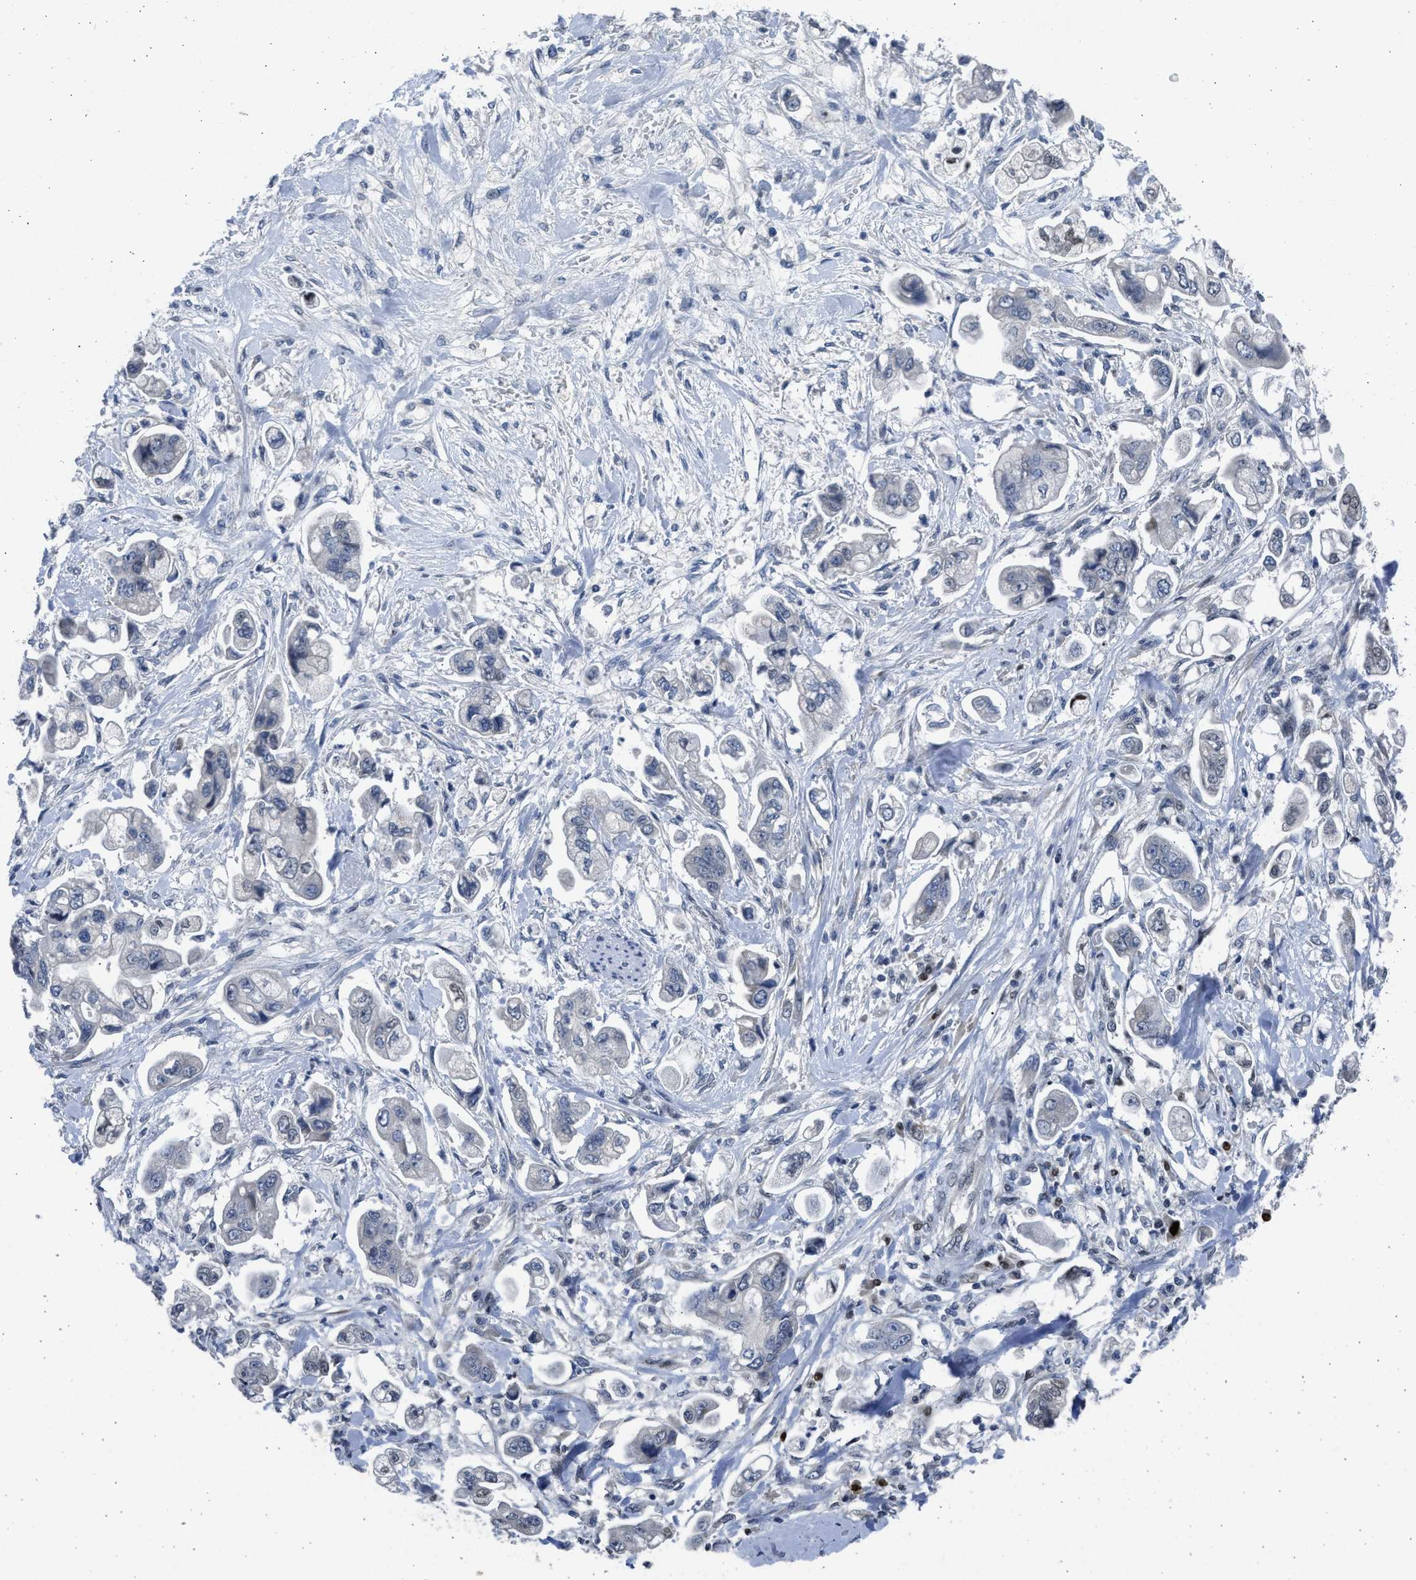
{"staining": {"intensity": "moderate", "quantity": "<25%", "location": "nuclear"}, "tissue": "stomach cancer", "cell_type": "Tumor cells", "image_type": "cancer", "snomed": [{"axis": "morphology", "description": "Adenocarcinoma, NOS"}, {"axis": "topography", "description": "Stomach"}], "caption": "Moderate nuclear expression for a protein is identified in approximately <25% of tumor cells of stomach adenocarcinoma using immunohistochemistry.", "gene": "HMGN3", "patient": {"sex": "male", "age": 62}}